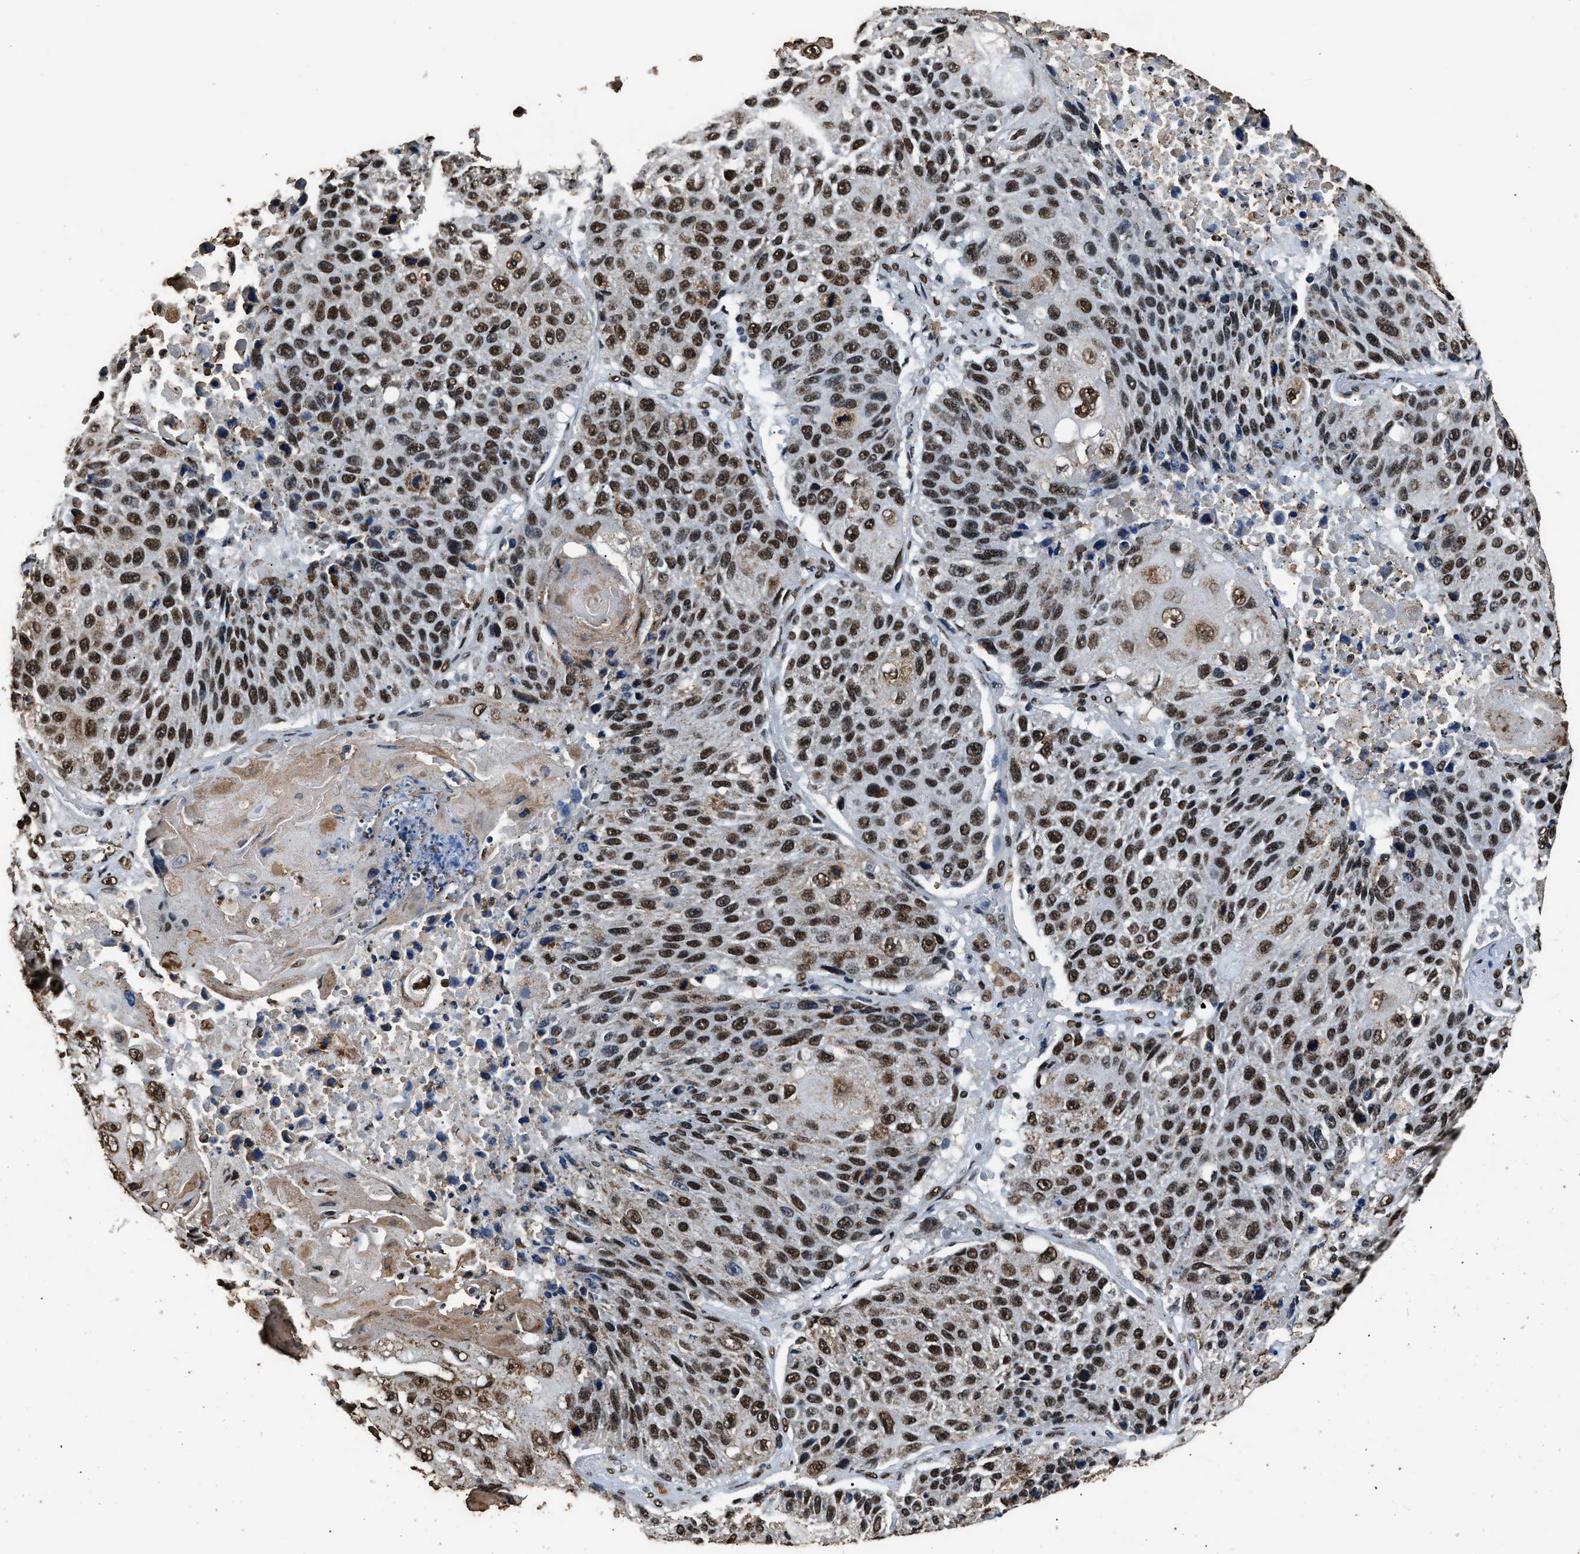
{"staining": {"intensity": "strong", "quantity": ">75%", "location": "nuclear"}, "tissue": "lung cancer", "cell_type": "Tumor cells", "image_type": "cancer", "snomed": [{"axis": "morphology", "description": "Squamous cell carcinoma, NOS"}, {"axis": "topography", "description": "Lung"}], "caption": "Immunohistochemistry (IHC) micrograph of human squamous cell carcinoma (lung) stained for a protein (brown), which shows high levels of strong nuclear positivity in approximately >75% of tumor cells.", "gene": "SAFB", "patient": {"sex": "male", "age": 61}}